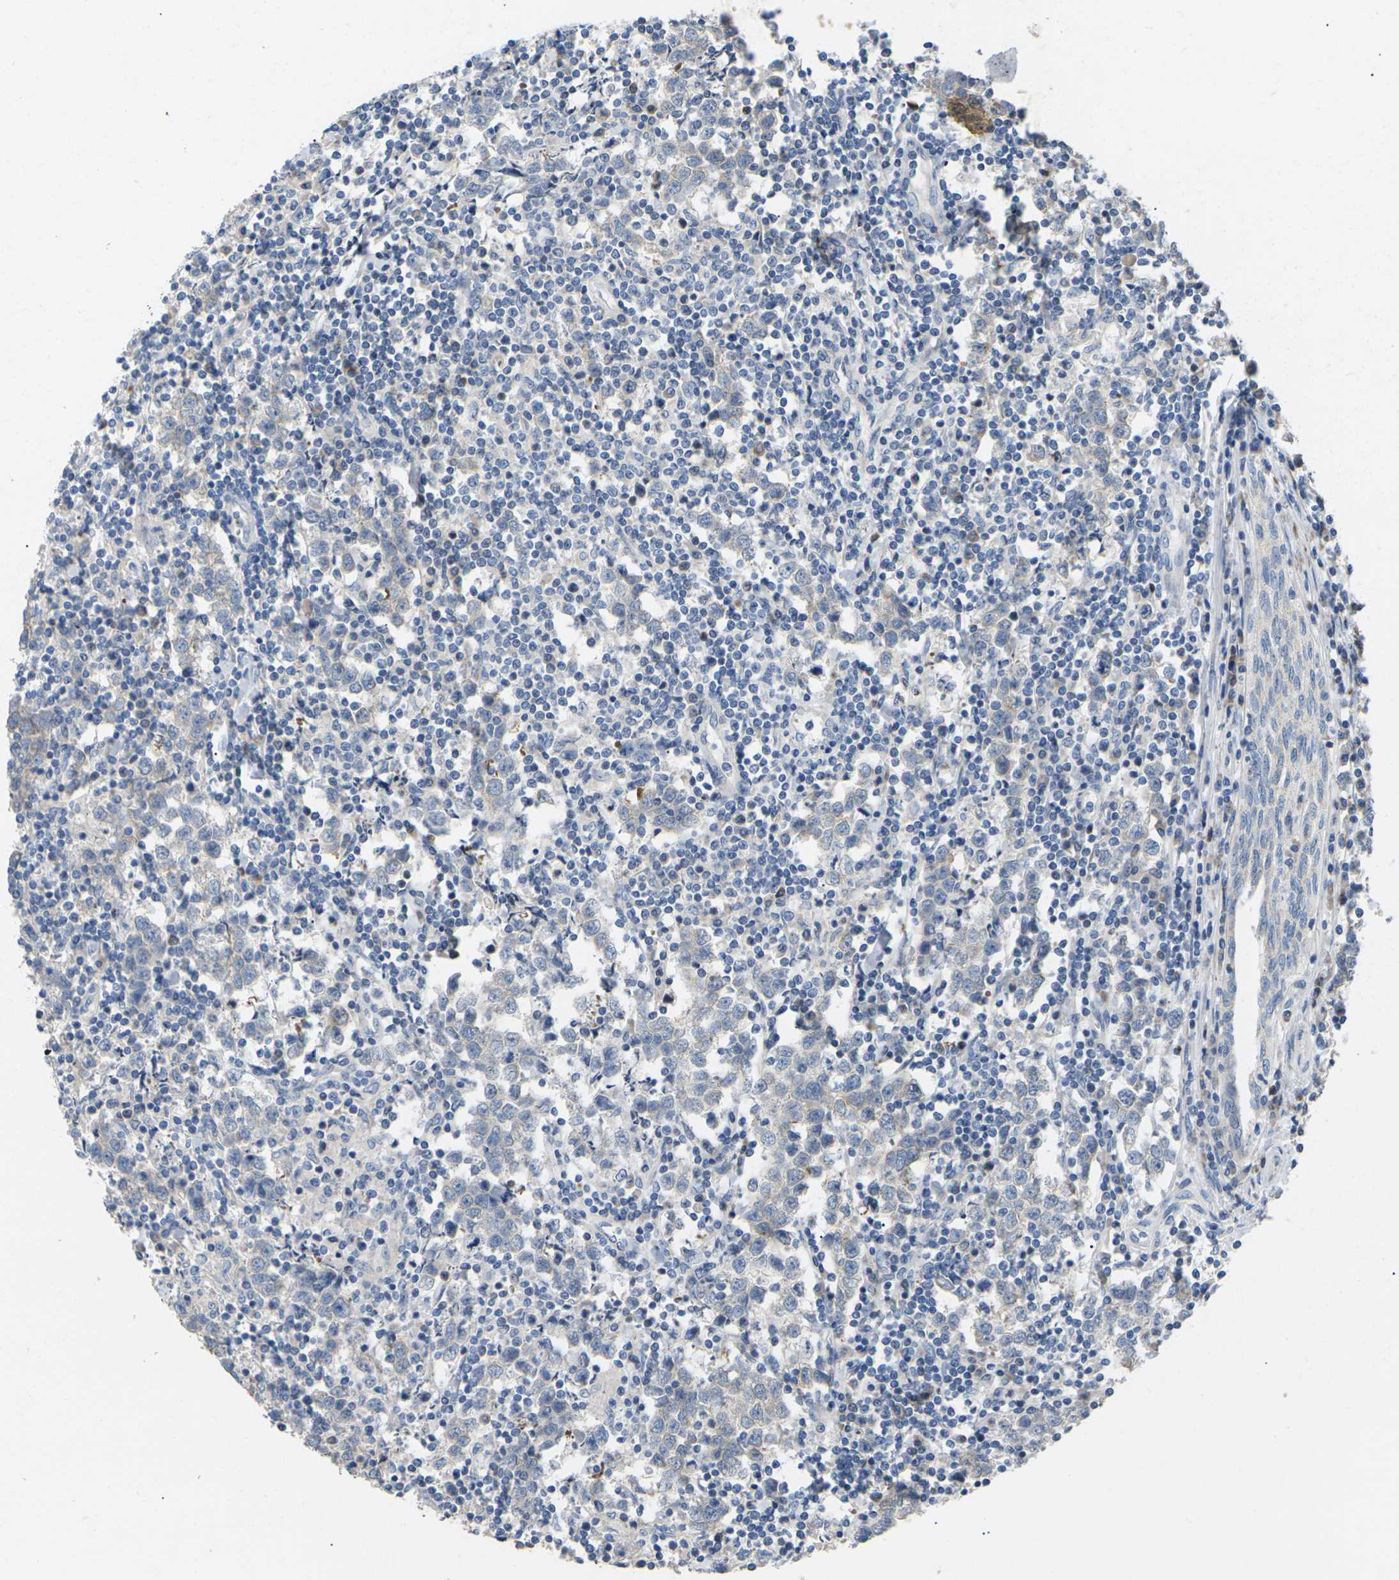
{"staining": {"intensity": "negative", "quantity": "none", "location": "none"}, "tissue": "testis cancer", "cell_type": "Tumor cells", "image_type": "cancer", "snomed": [{"axis": "morphology", "description": "Seminoma, NOS"}, {"axis": "morphology", "description": "Carcinoma, Embryonal, NOS"}, {"axis": "topography", "description": "Testis"}], "caption": "Tumor cells show no significant staining in testis cancer (embryonal carcinoma). (Brightfield microscopy of DAB (3,3'-diaminobenzidine) immunohistochemistry (IHC) at high magnification).", "gene": "KLHDC8B", "patient": {"sex": "male", "age": 36}}